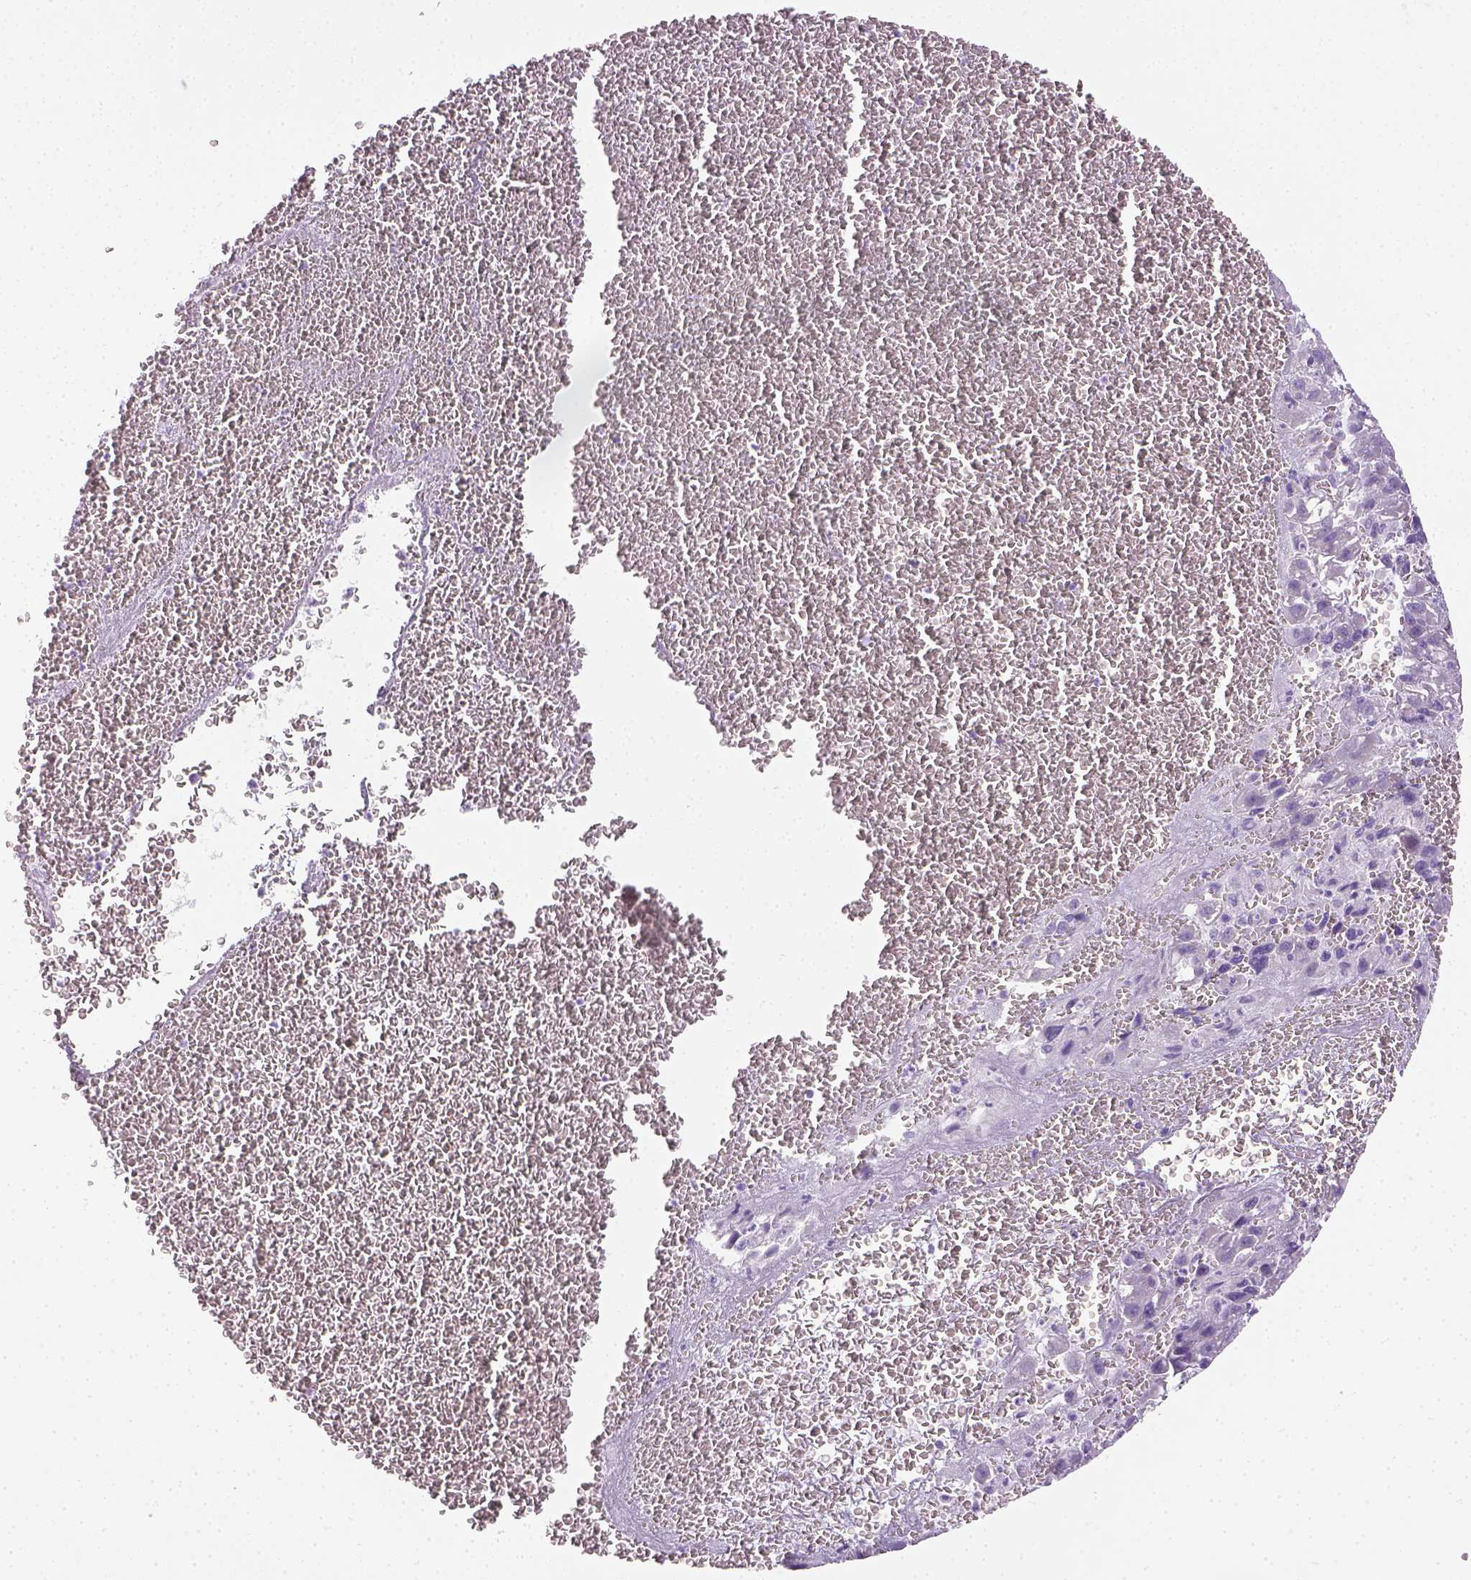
{"staining": {"intensity": "negative", "quantity": "none", "location": "none"}, "tissue": "liver cancer", "cell_type": "Tumor cells", "image_type": "cancer", "snomed": [{"axis": "morphology", "description": "Carcinoma, Hepatocellular, NOS"}, {"axis": "topography", "description": "Liver"}], "caption": "Immunohistochemistry histopathology image of neoplastic tissue: human liver cancer stained with DAB (3,3'-diaminobenzidine) exhibits no significant protein staining in tumor cells. Nuclei are stained in blue.", "gene": "LGSN", "patient": {"sex": "female", "age": 70}}